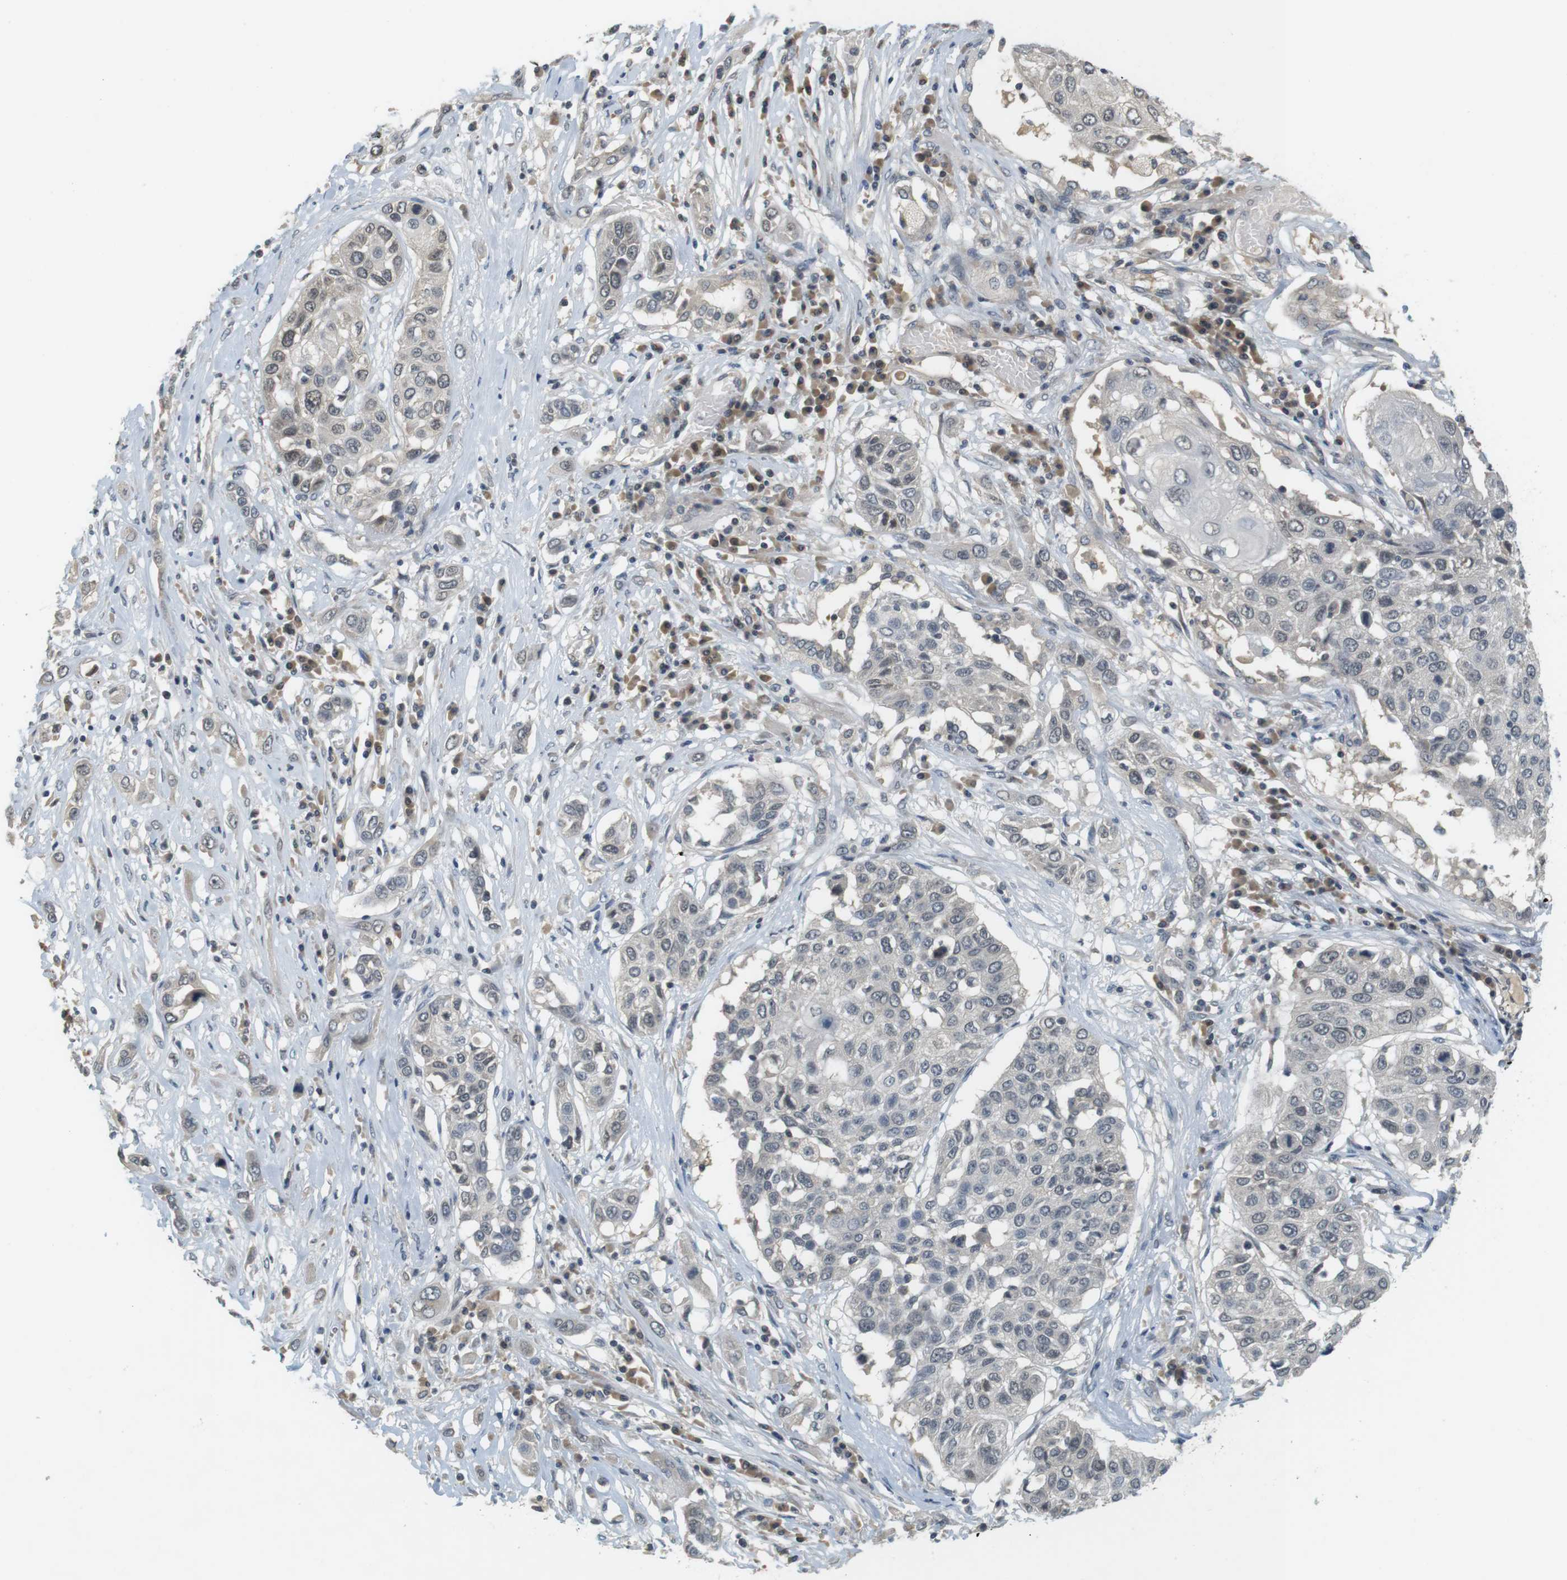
{"staining": {"intensity": "negative", "quantity": "none", "location": "none"}, "tissue": "lung cancer", "cell_type": "Tumor cells", "image_type": "cancer", "snomed": [{"axis": "morphology", "description": "Squamous cell carcinoma, NOS"}, {"axis": "topography", "description": "Lung"}], "caption": "Human lung cancer stained for a protein using immunohistochemistry exhibits no expression in tumor cells.", "gene": "WNT7A", "patient": {"sex": "male", "age": 71}}